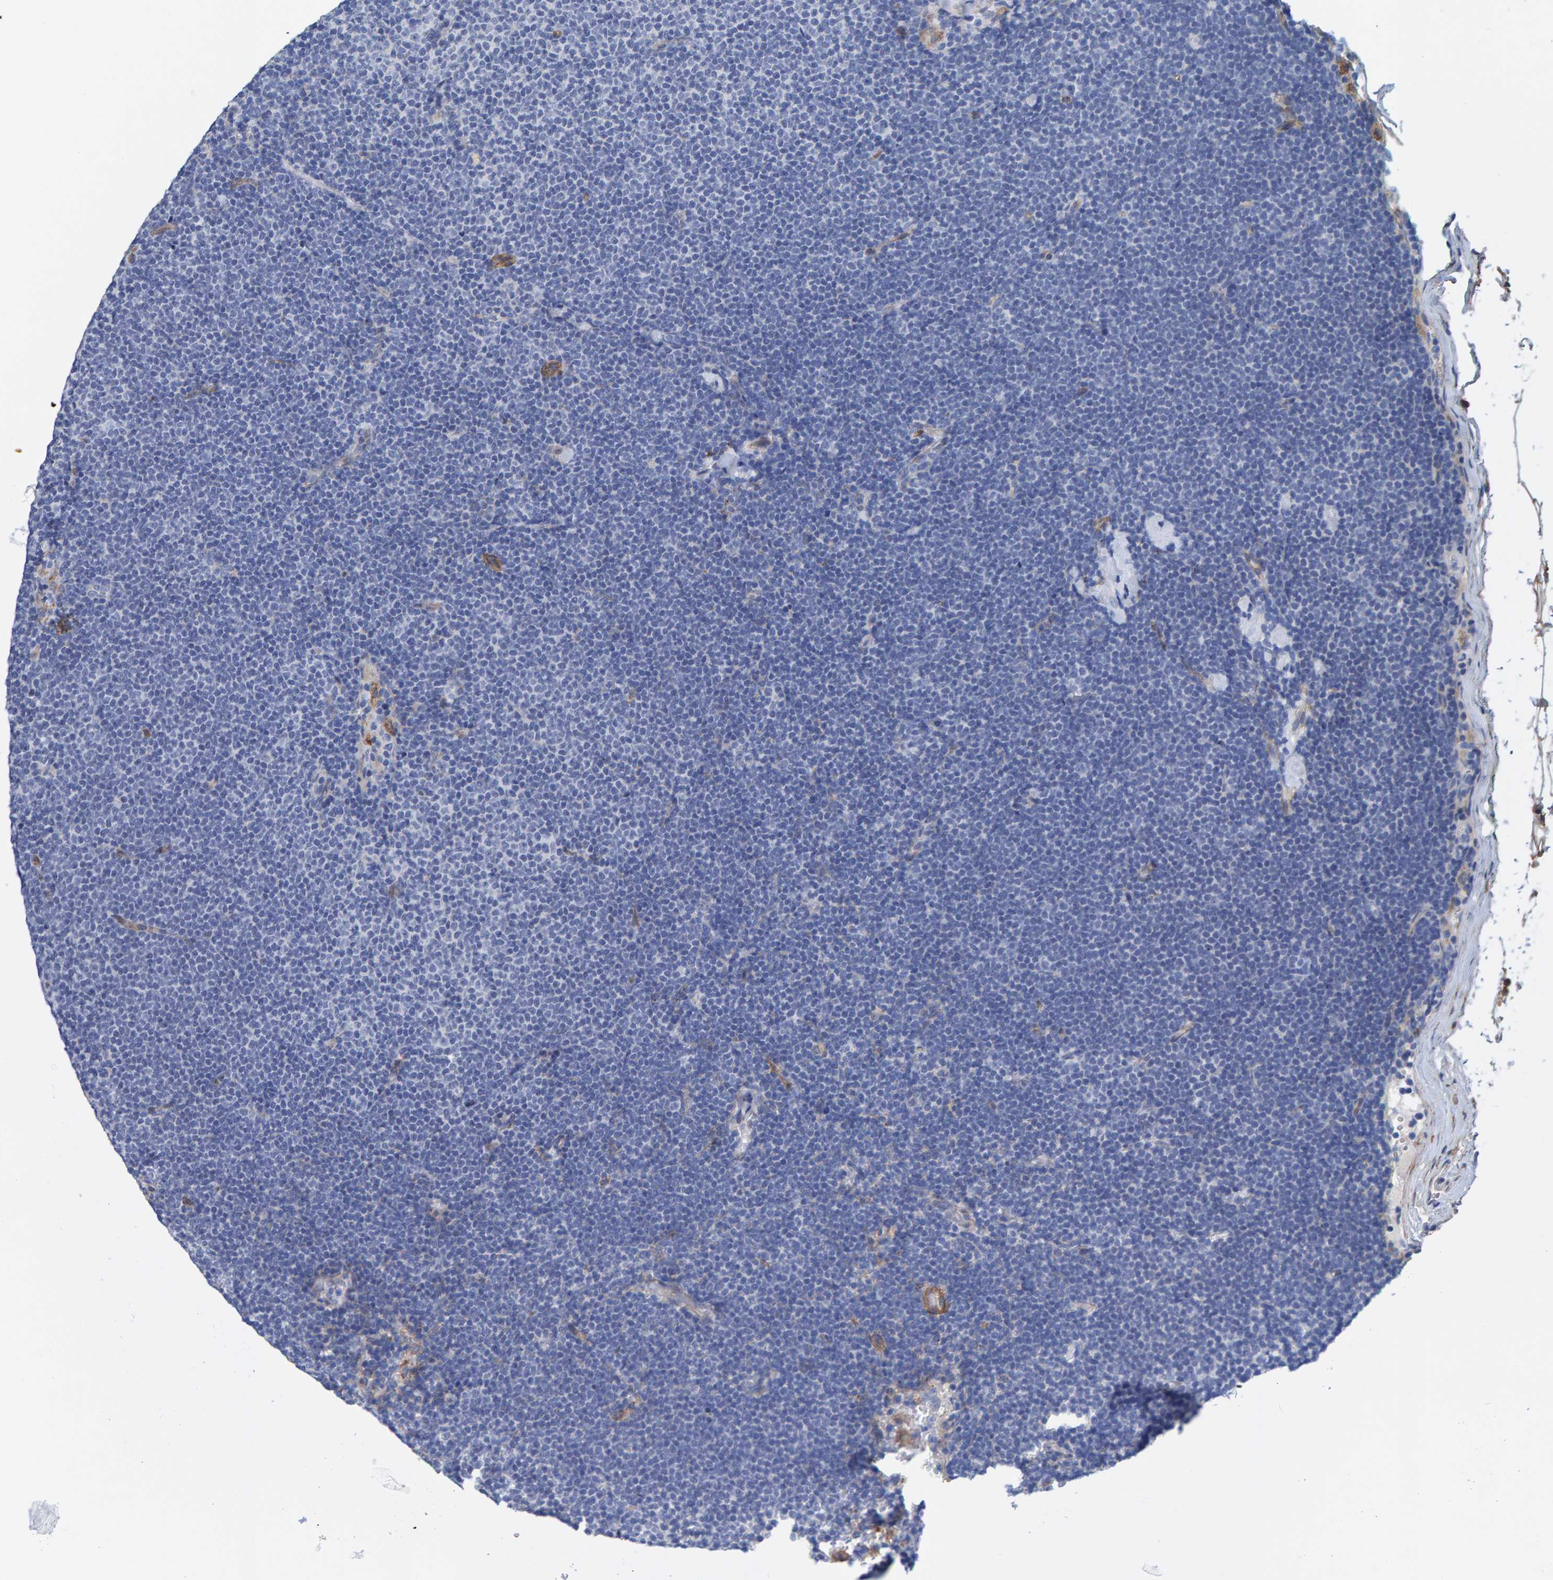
{"staining": {"intensity": "negative", "quantity": "none", "location": "none"}, "tissue": "lymphoma", "cell_type": "Tumor cells", "image_type": "cancer", "snomed": [{"axis": "morphology", "description": "Malignant lymphoma, non-Hodgkin's type, Low grade"}, {"axis": "topography", "description": "Lymph node"}], "caption": "Immunohistochemical staining of human lymphoma reveals no significant staining in tumor cells.", "gene": "LRP1", "patient": {"sex": "female", "age": 53}}